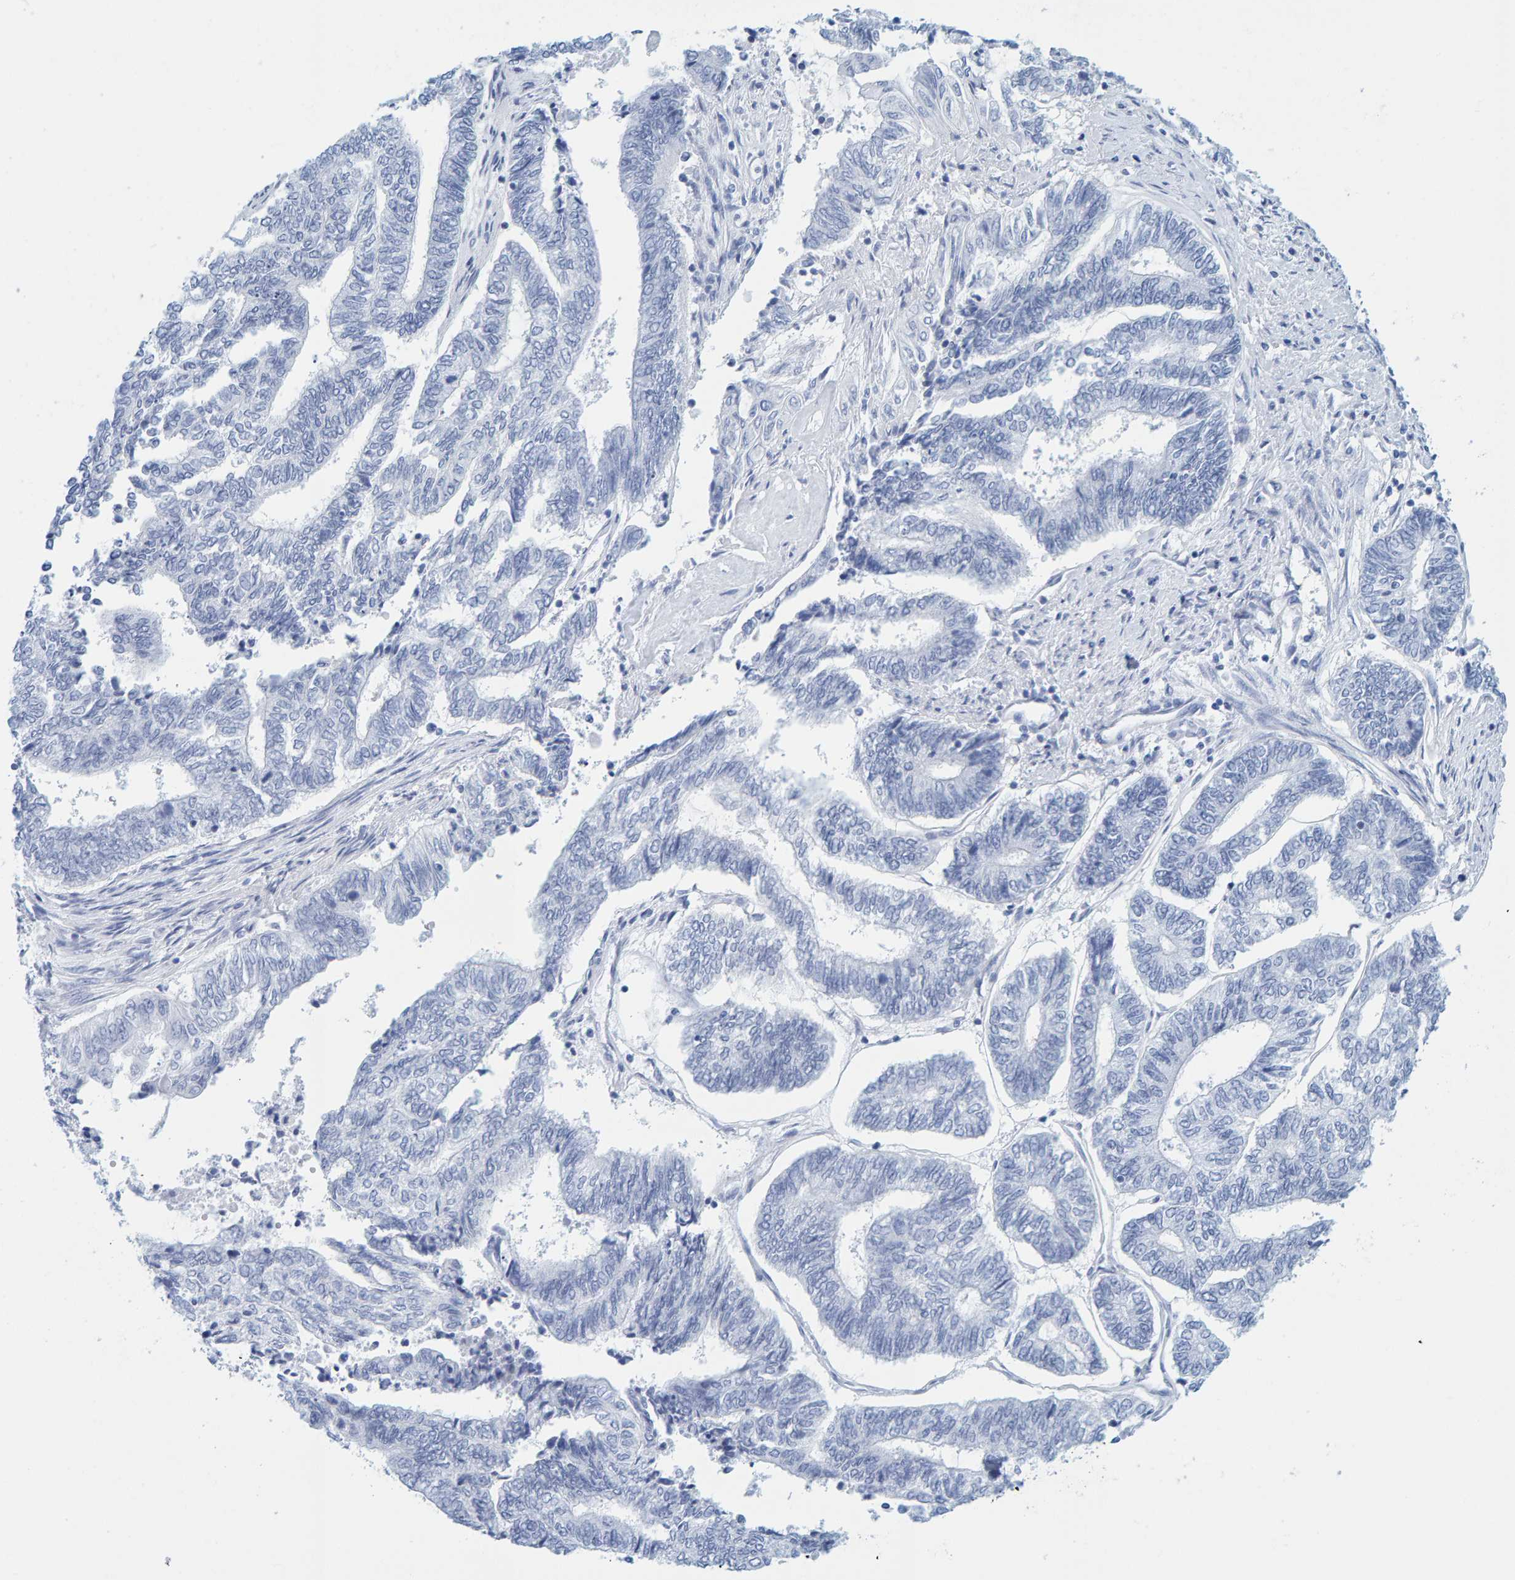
{"staining": {"intensity": "negative", "quantity": "none", "location": "none"}, "tissue": "endometrial cancer", "cell_type": "Tumor cells", "image_type": "cancer", "snomed": [{"axis": "morphology", "description": "Adenocarcinoma, NOS"}, {"axis": "topography", "description": "Uterus"}, {"axis": "topography", "description": "Endometrium"}], "caption": "Protein analysis of adenocarcinoma (endometrial) reveals no significant staining in tumor cells.", "gene": "SFTPC", "patient": {"sex": "female", "age": 70}}